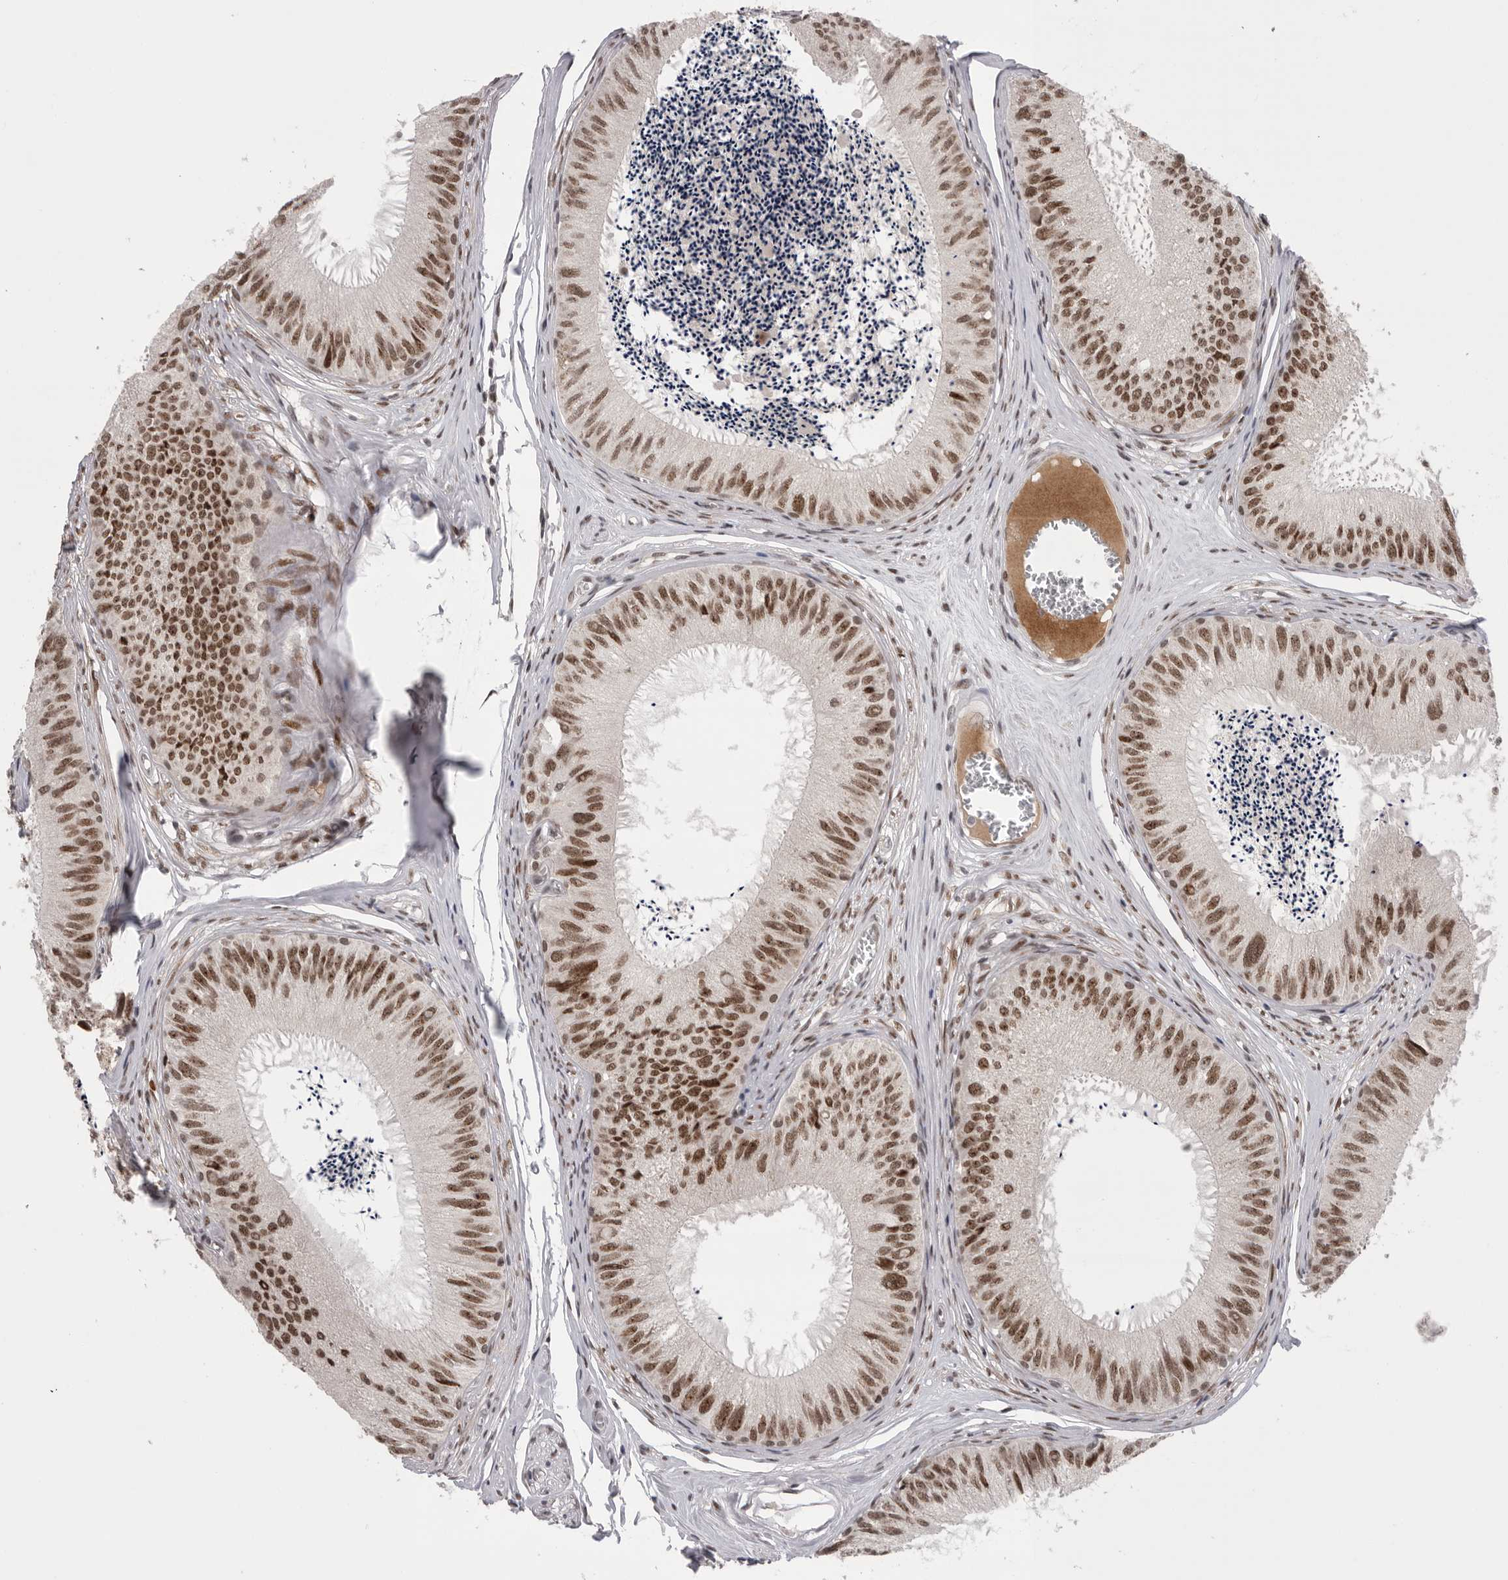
{"staining": {"intensity": "strong", "quantity": ">75%", "location": "nuclear"}, "tissue": "epididymis", "cell_type": "Glandular cells", "image_type": "normal", "snomed": [{"axis": "morphology", "description": "Normal tissue, NOS"}, {"axis": "topography", "description": "Epididymis"}], "caption": "About >75% of glandular cells in normal human epididymis show strong nuclear protein positivity as visualized by brown immunohistochemical staining.", "gene": "POU5F1", "patient": {"sex": "male", "age": 79}}